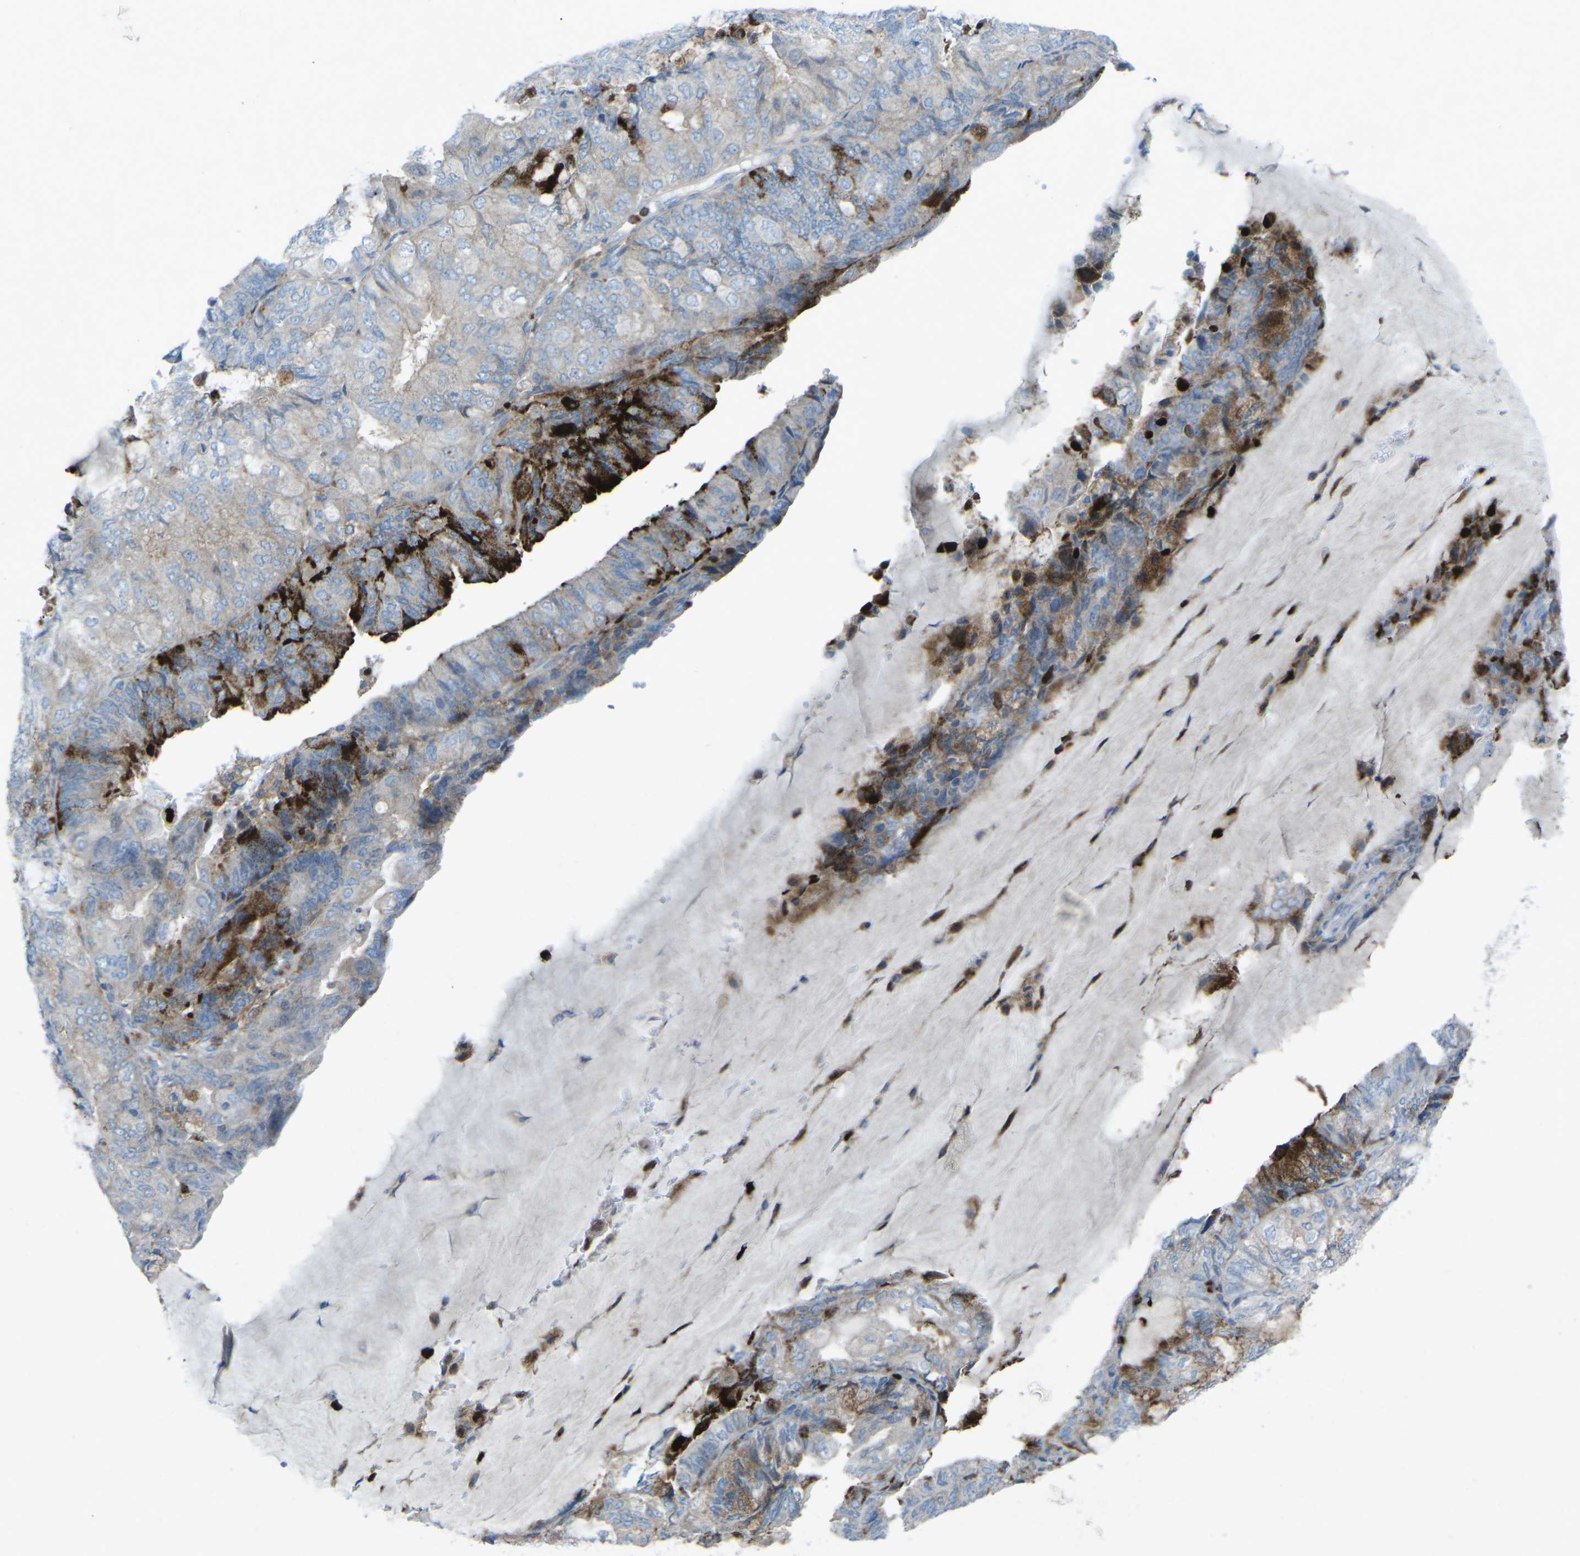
{"staining": {"intensity": "moderate", "quantity": "<25%", "location": "cytoplasmic/membranous"}, "tissue": "endometrial cancer", "cell_type": "Tumor cells", "image_type": "cancer", "snomed": [{"axis": "morphology", "description": "Adenocarcinoma, NOS"}, {"axis": "topography", "description": "Endometrium"}], "caption": "IHC of endometrial cancer (adenocarcinoma) reveals low levels of moderate cytoplasmic/membranous positivity in about <25% of tumor cells.", "gene": "STK11", "patient": {"sex": "female", "age": 81}}